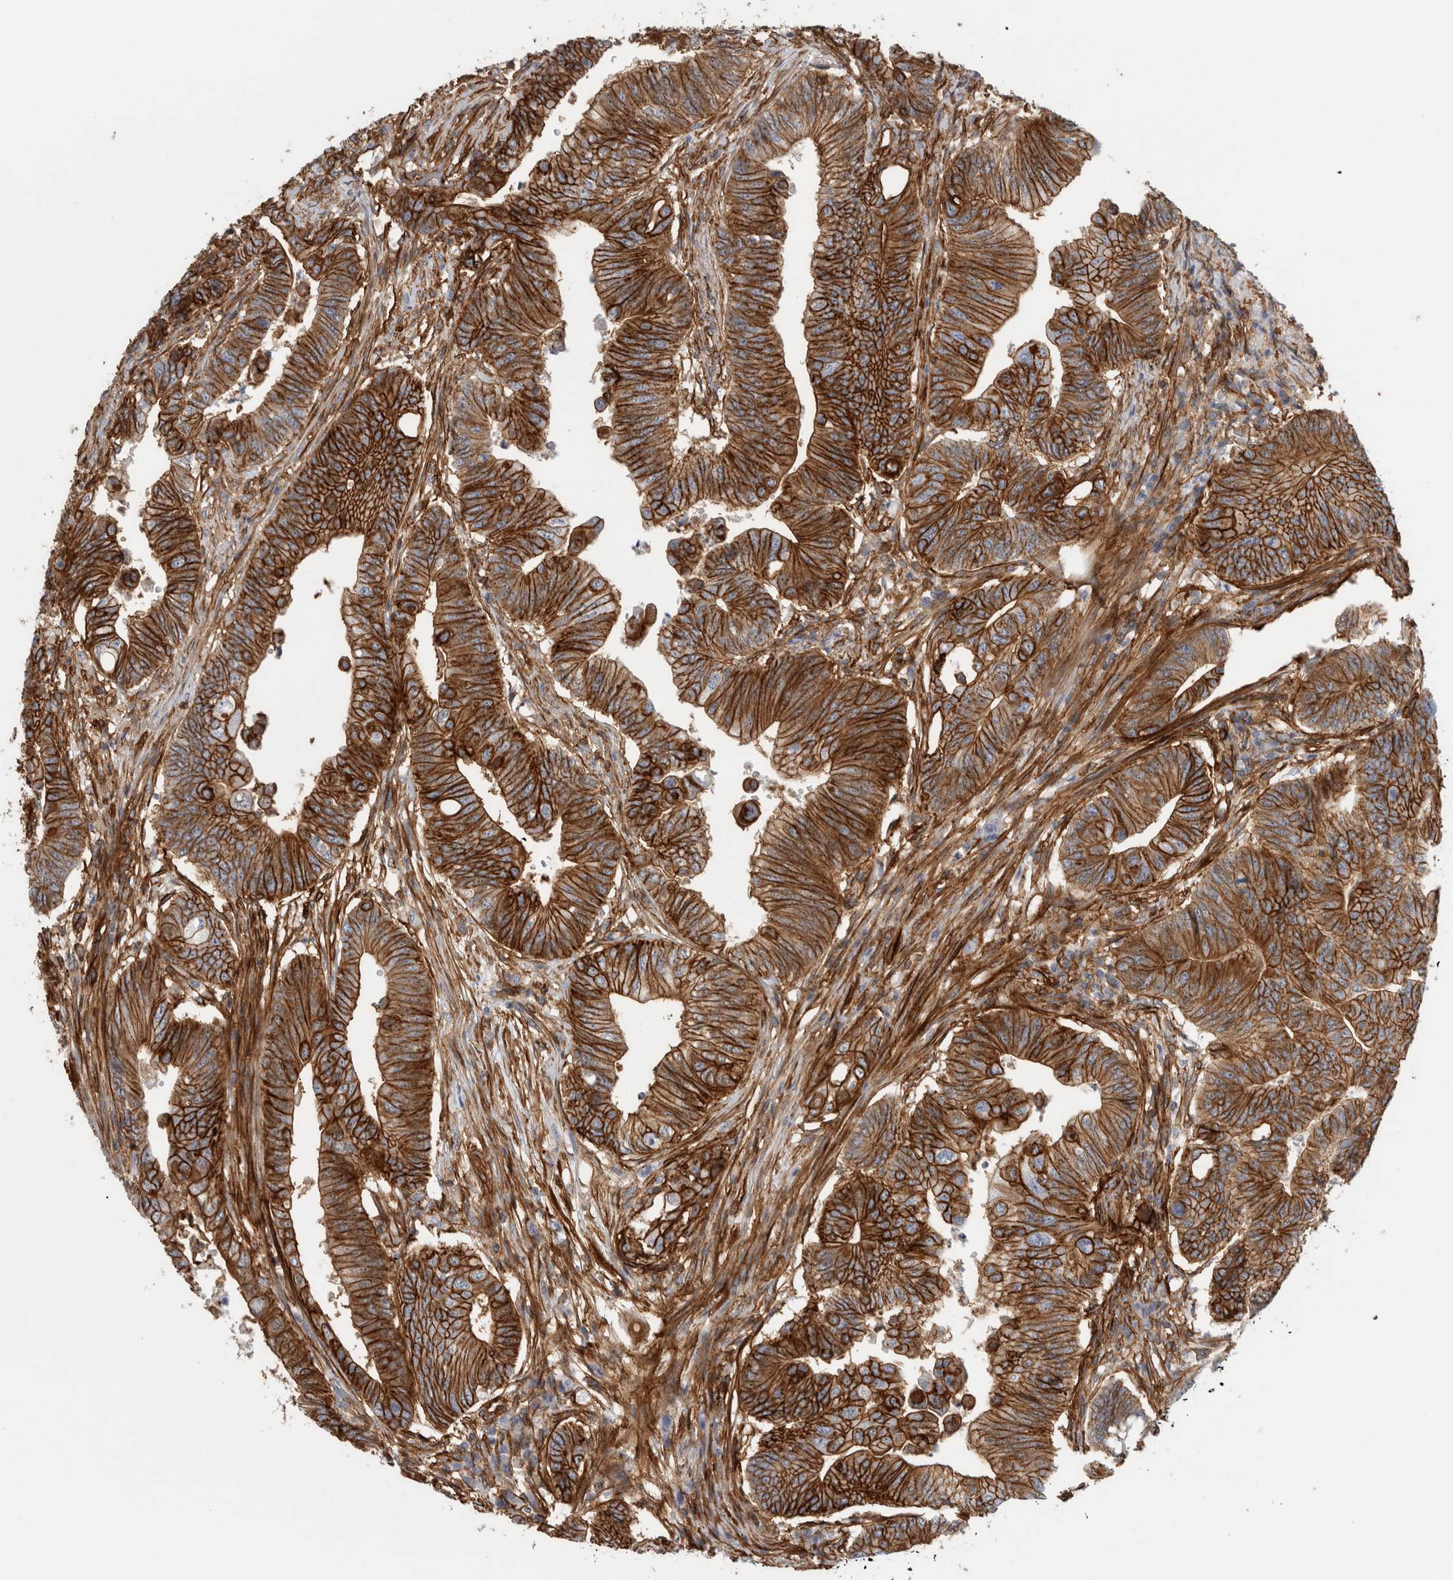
{"staining": {"intensity": "strong", "quantity": ">75%", "location": "cytoplasmic/membranous"}, "tissue": "colorectal cancer", "cell_type": "Tumor cells", "image_type": "cancer", "snomed": [{"axis": "morphology", "description": "Adenoma, NOS"}, {"axis": "morphology", "description": "Adenocarcinoma, NOS"}, {"axis": "topography", "description": "Colon"}], "caption": "Protein expression by IHC displays strong cytoplasmic/membranous staining in approximately >75% of tumor cells in colorectal adenocarcinoma. Using DAB (3,3'-diaminobenzidine) (brown) and hematoxylin (blue) stains, captured at high magnification using brightfield microscopy.", "gene": "AHNAK", "patient": {"sex": "male", "age": 79}}